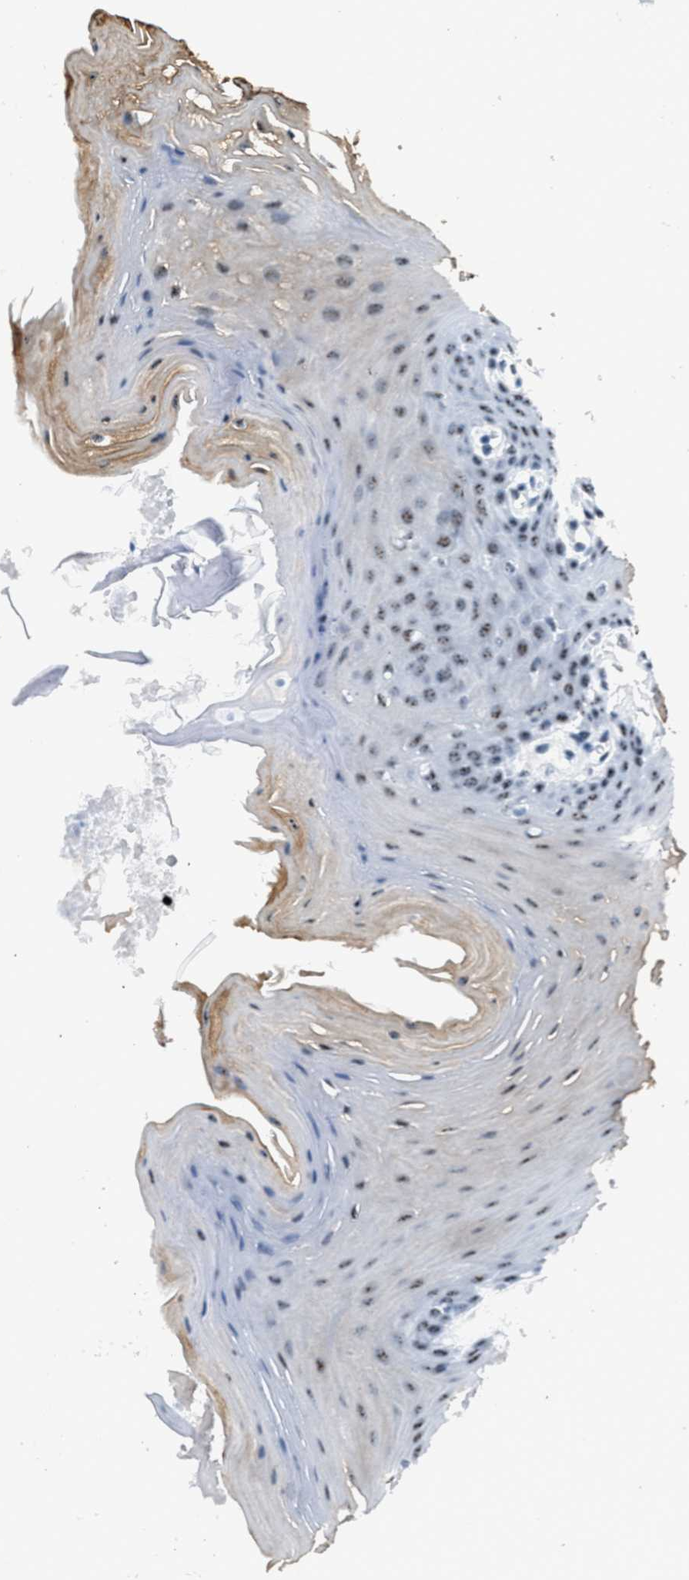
{"staining": {"intensity": "moderate", "quantity": ">75%", "location": "cytoplasmic/membranous,nuclear"}, "tissue": "oral mucosa", "cell_type": "Squamous epithelial cells", "image_type": "normal", "snomed": [{"axis": "morphology", "description": "Normal tissue, NOS"}, {"axis": "morphology", "description": "Squamous cell carcinoma, NOS"}, {"axis": "topography", "description": "Oral tissue"}, {"axis": "topography", "description": "Head-Neck"}], "caption": "Immunohistochemistry (DAB (3,3'-diaminobenzidine)) staining of normal oral mucosa reveals moderate cytoplasmic/membranous,nuclear protein staining in approximately >75% of squamous epithelial cells.", "gene": "CENPP", "patient": {"sex": "male", "age": 71}}